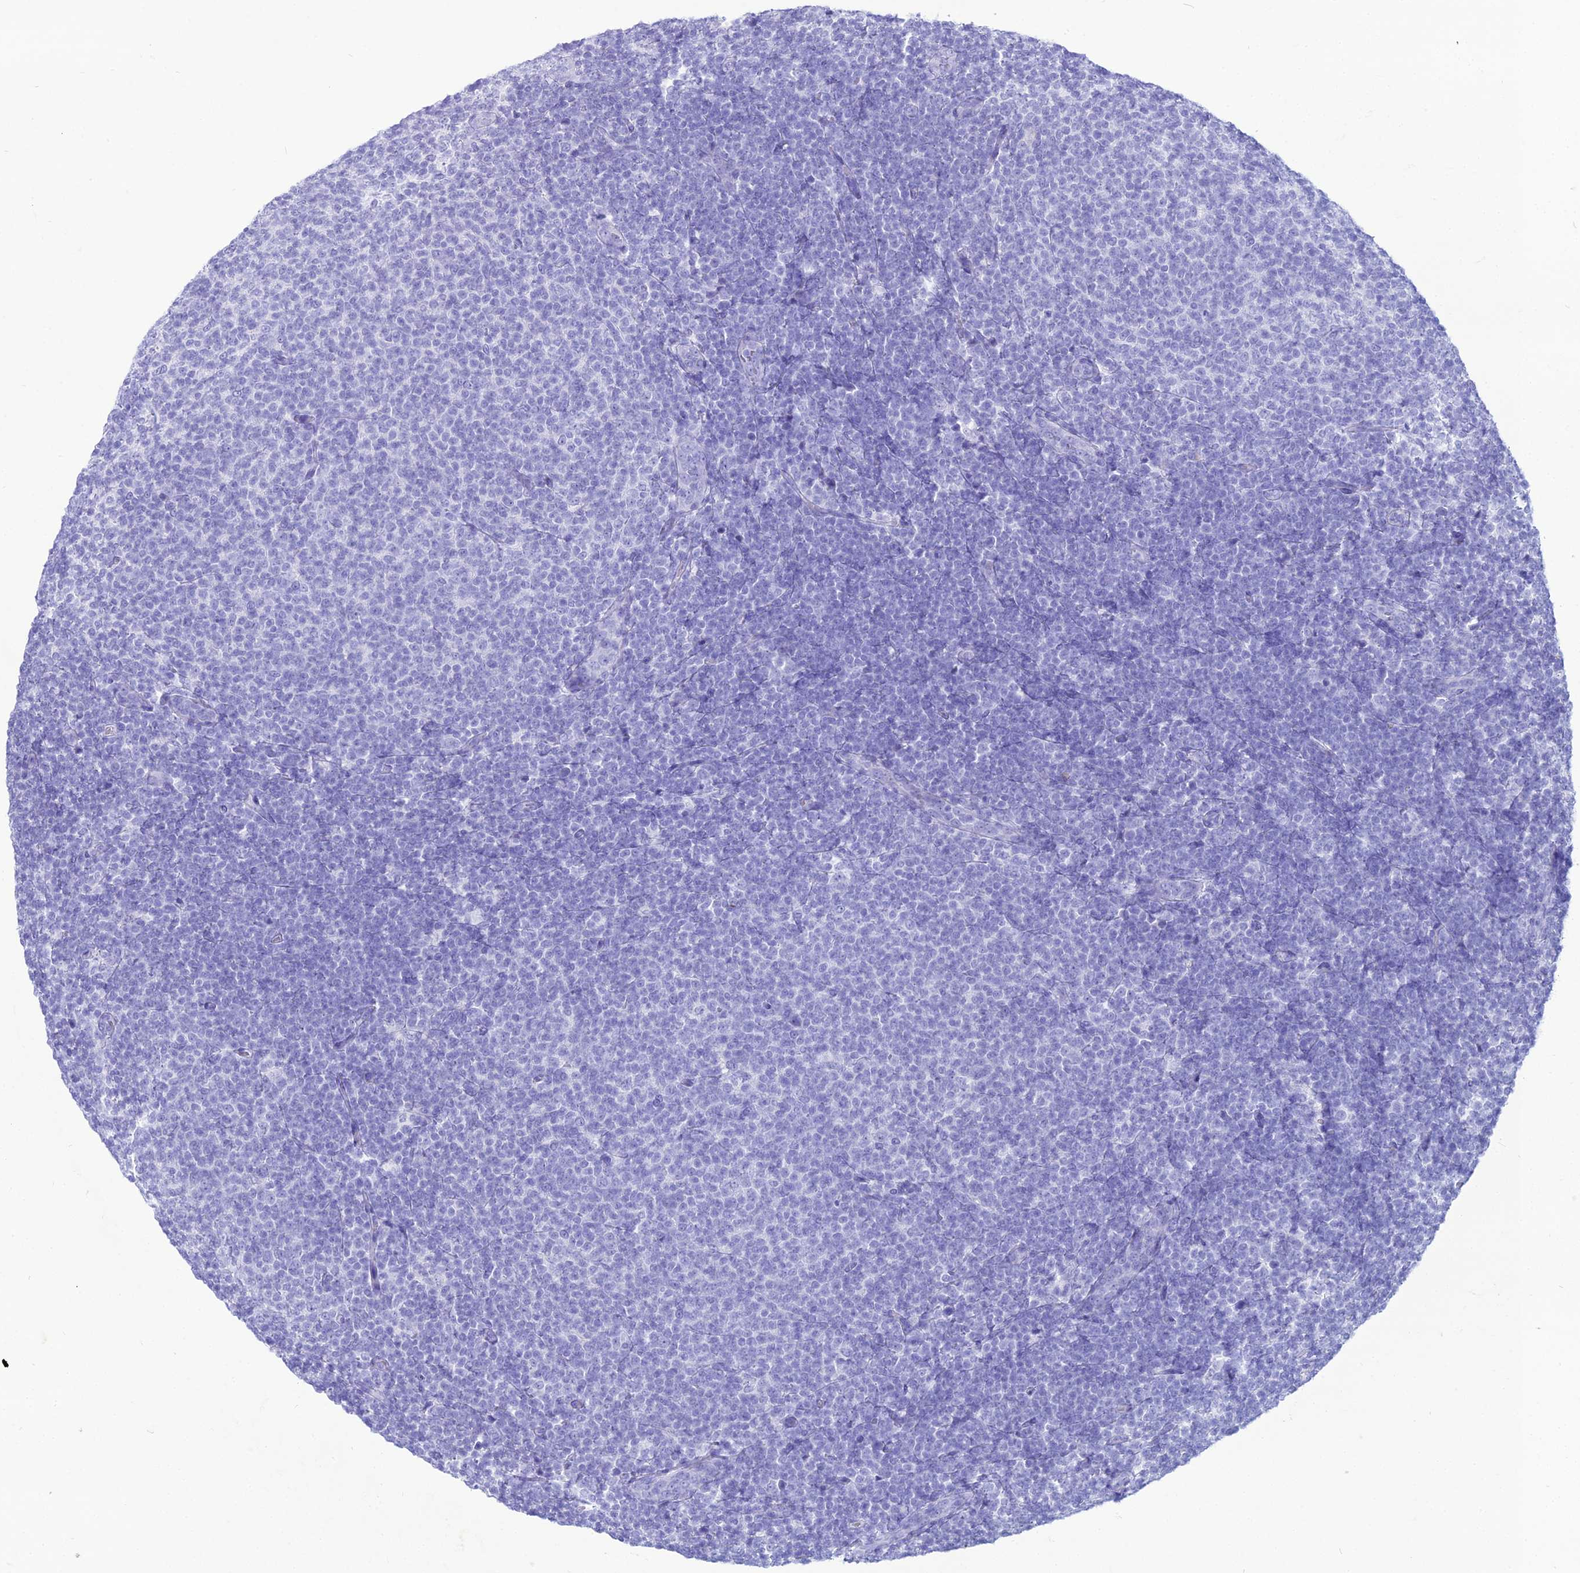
{"staining": {"intensity": "negative", "quantity": "none", "location": "none"}, "tissue": "lymphoma", "cell_type": "Tumor cells", "image_type": "cancer", "snomed": [{"axis": "morphology", "description": "Malignant lymphoma, non-Hodgkin's type, Low grade"}, {"axis": "topography", "description": "Lymph node"}], "caption": "High magnification brightfield microscopy of malignant lymphoma, non-Hodgkin's type (low-grade) stained with DAB (brown) and counterstained with hematoxylin (blue): tumor cells show no significant positivity. The staining was performed using DAB (3,3'-diaminobenzidine) to visualize the protein expression in brown, while the nuclei were stained in blue with hematoxylin (Magnification: 20x).", "gene": "PNMA5", "patient": {"sex": "male", "age": 66}}